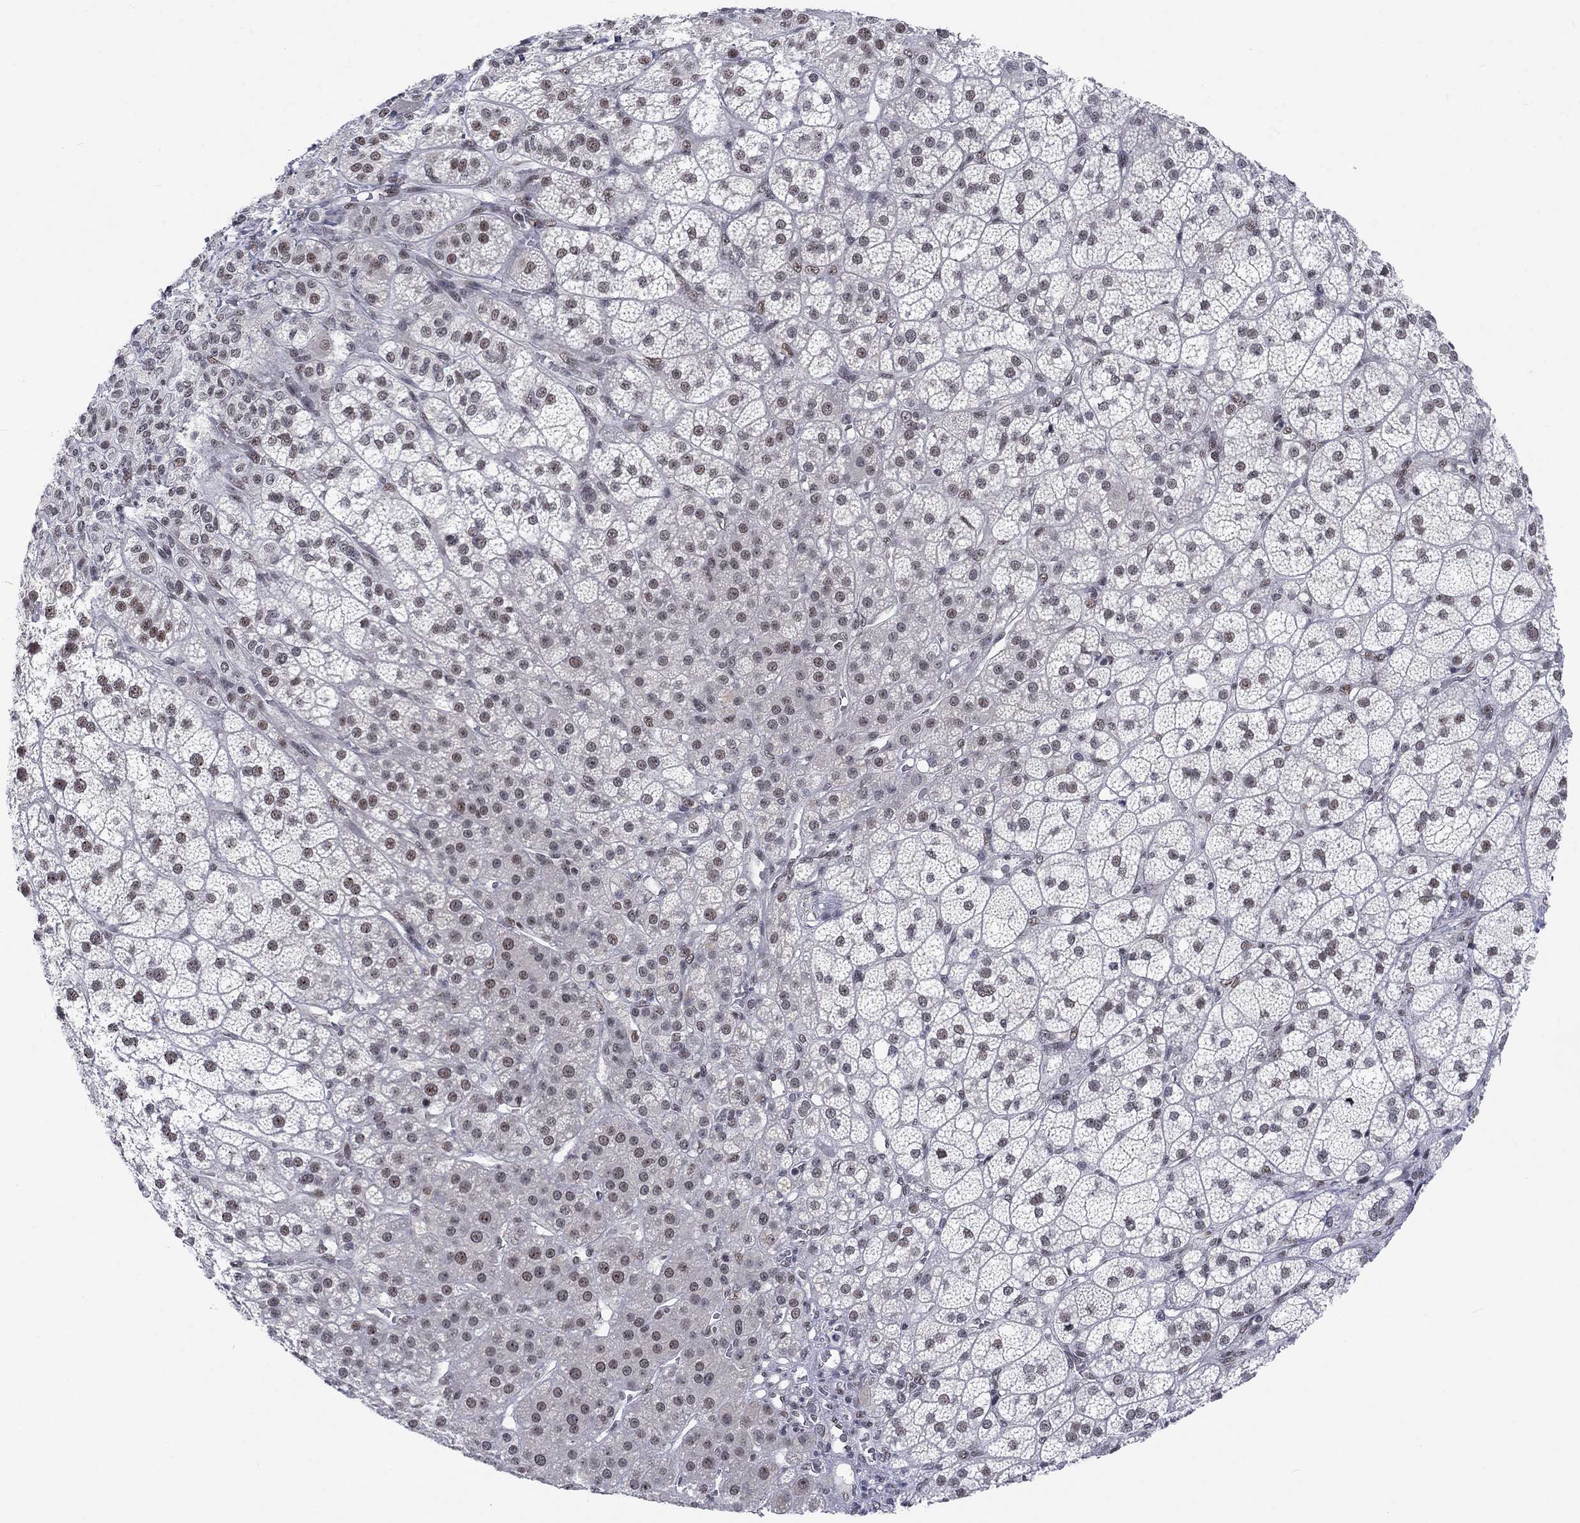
{"staining": {"intensity": "moderate", "quantity": "<25%", "location": "nuclear"}, "tissue": "adrenal gland", "cell_type": "Glandular cells", "image_type": "normal", "snomed": [{"axis": "morphology", "description": "Normal tissue, NOS"}, {"axis": "topography", "description": "Adrenal gland"}], "caption": "High-magnification brightfield microscopy of benign adrenal gland stained with DAB (brown) and counterstained with hematoxylin (blue). glandular cells exhibit moderate nuclear positivity is present in about<25% of cells. The staining is performed using DAB (3,3'-diaminobenzidine) brown chromogen to label protein expression. The nuclei are counter-stained blue using hematoxylin.", "gene": "FYTTD1", "patient": {"sex": "female", "age": 60}}